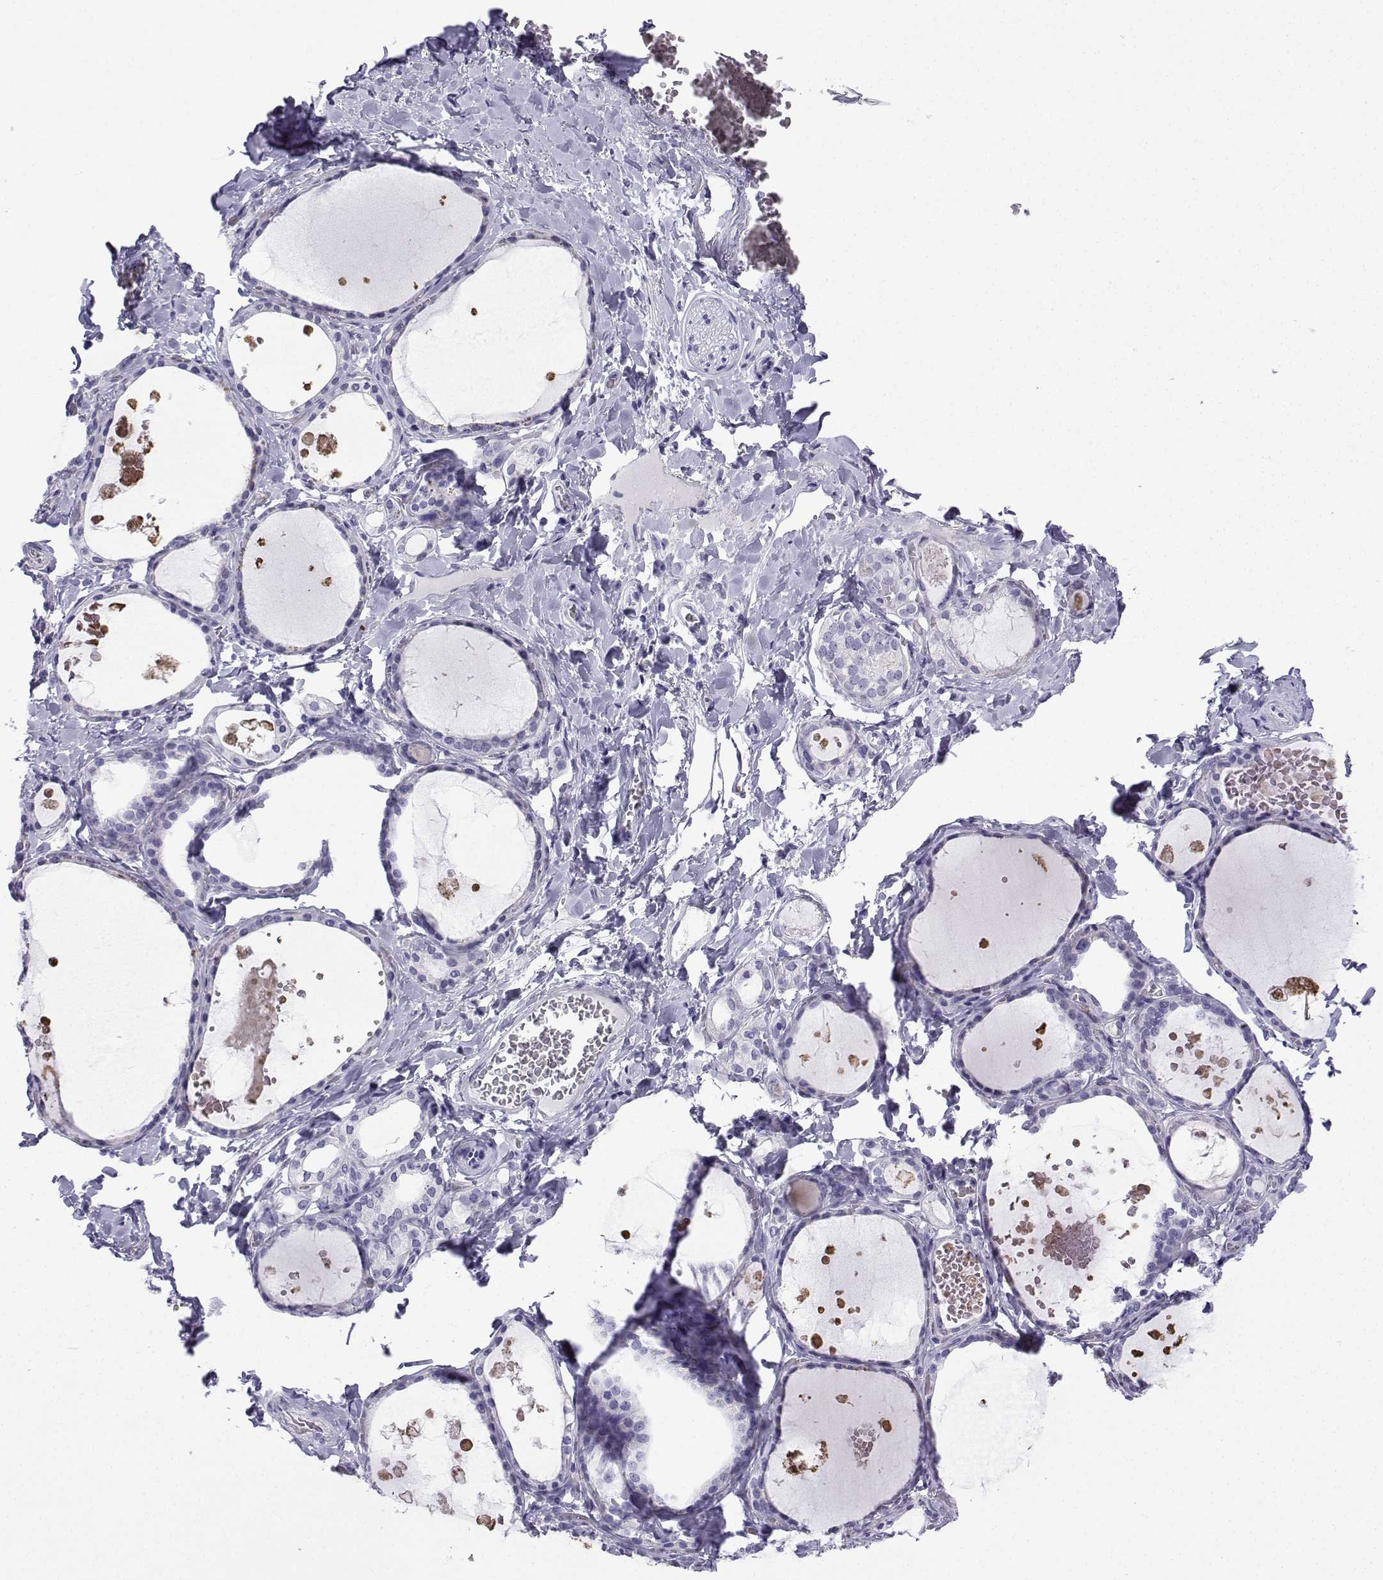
{"staining": {"intensity": "negative", "quantity": "none", "location": "none"}, "tissue": "thyroid gland", "cell_type": "Glandular cells", "image_type": "normal", "snomed": [{"axis": "morphology", "description": "Normal tissue, NOS"}, {"axis": "topography", "description": "Thyroid gland"}], "caption": "This is an immunohistochemistry (IHC) image of normal thyroid gland. There is no positivity in glandular cells.", "gene": "TRIM46", "patient": {"sex": "female", "age": 56}}